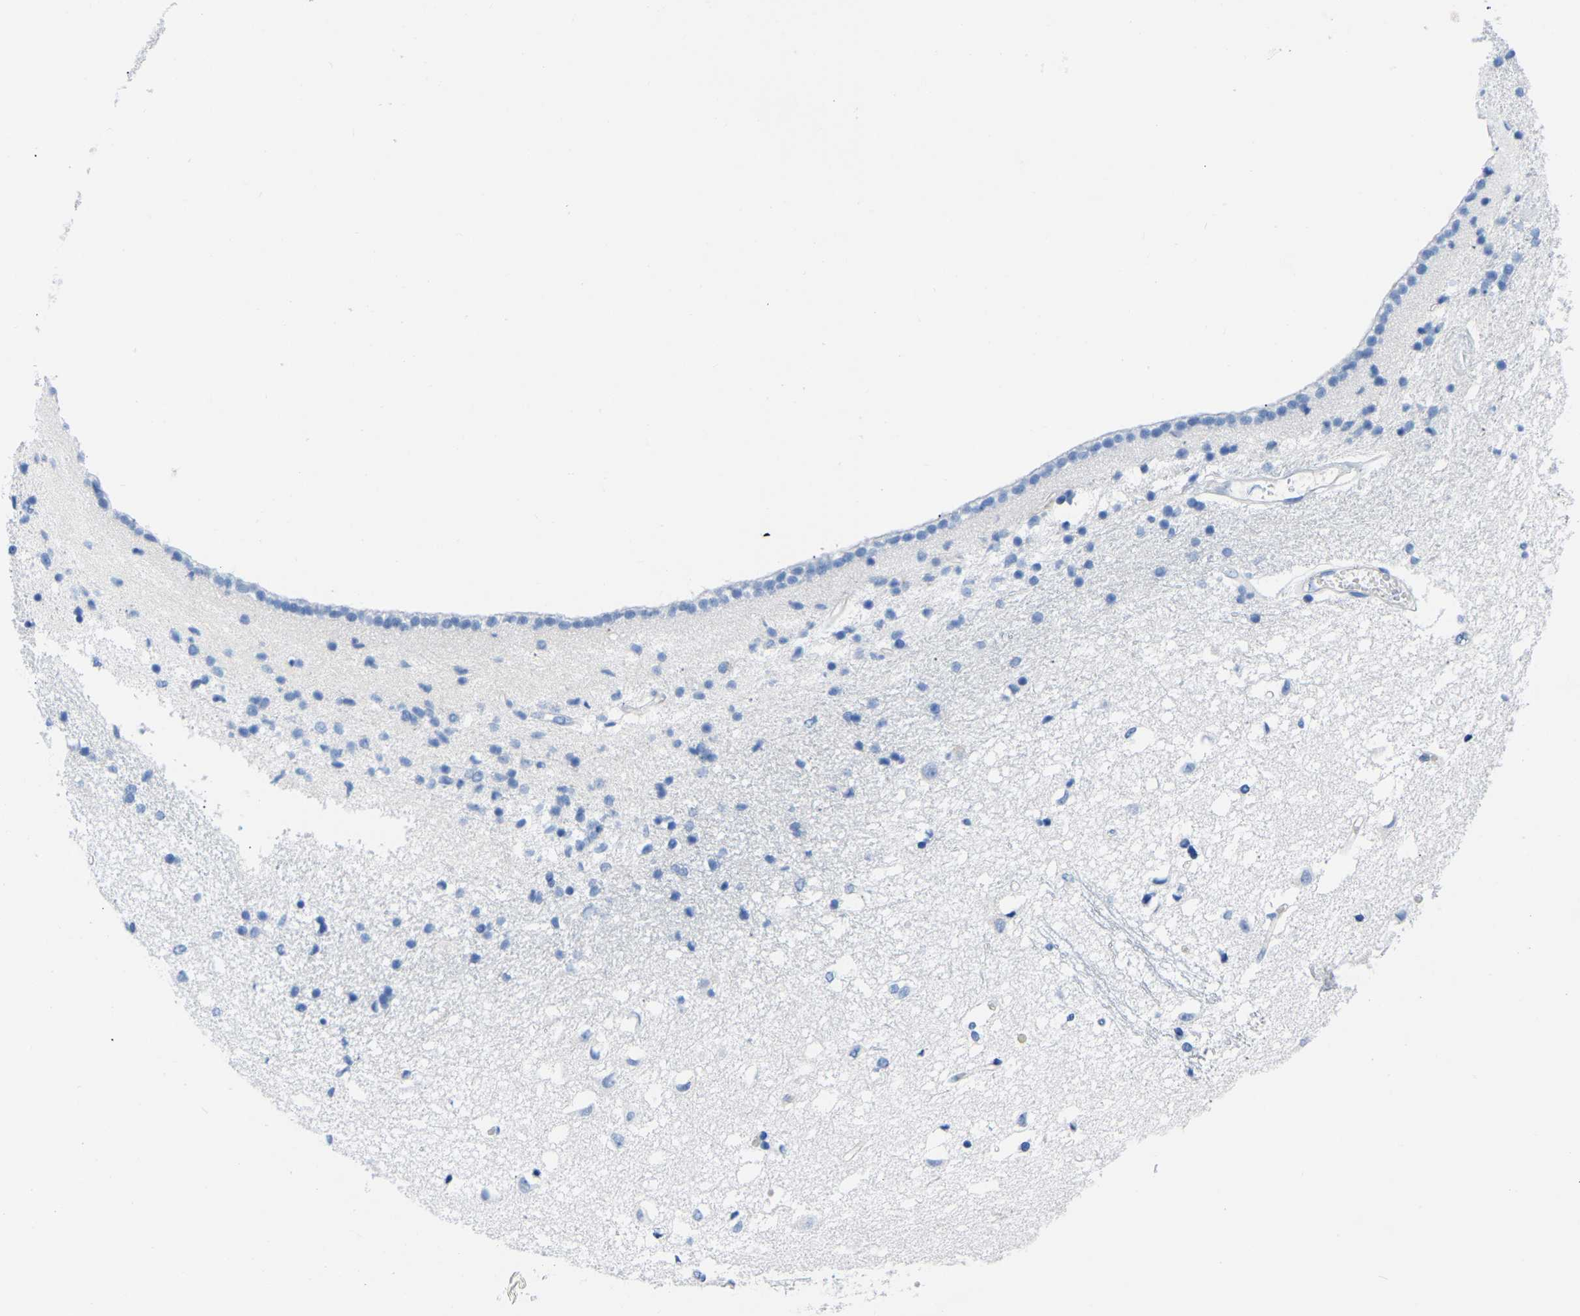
{"staining": {"intensity": "negative", "quantity": "none", "location": "none"}, "tissue": "caudate", "cell_type": "Glial cells", "image_type": "normal", "snomed": [{"axis": "morphology", "description": "Normal tissue, NOS"}, {"axis": "topography", "description": "Lateral ventricle wall"}], "caption": "The image reveals no significant positivity in glial cells of caudate.", "gene": "UPK3A", "patient": {"sex": "male", "age": 45}}